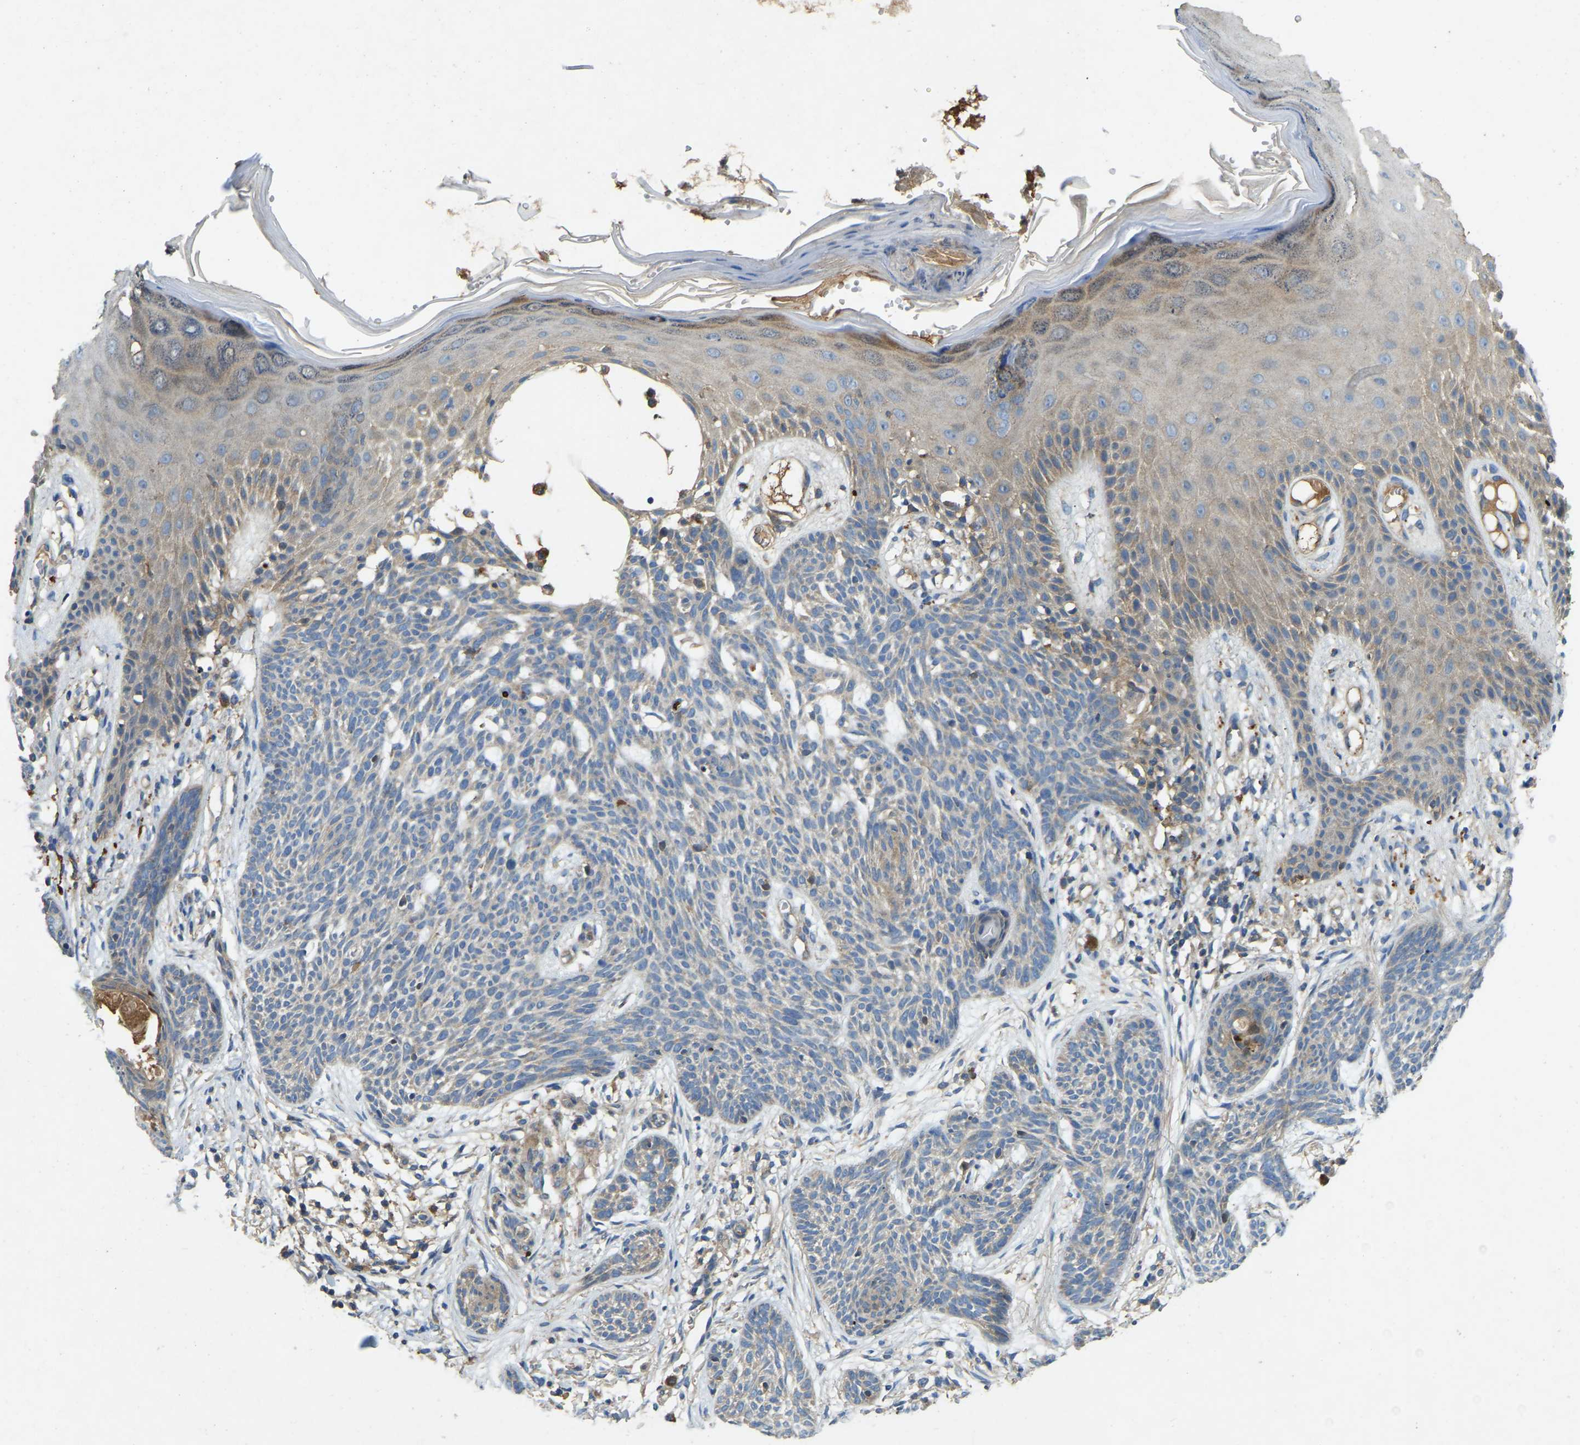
{"staining": {"intensity": "negative", "quantity": "none", "location": "none"}, "tissue": "skin cancer", "cell_type": "Tumor cells", "image_type": "cancer", "snomed": [{"axis": "morphology", "description": "Basal cell carcinoma"}, {"axis": "topography", "description": "Skin"}], "caption": "The IHC photomicrograph has no significant staining in tumor cells of skin cancer (basal cell carcinoma) tissue. (DAB (3,3'-diaminobenzidine) IHC with hematoxylin counter stain).", "gene": "ATP8B1", "patient": {"sex": "female", "age": 59}}